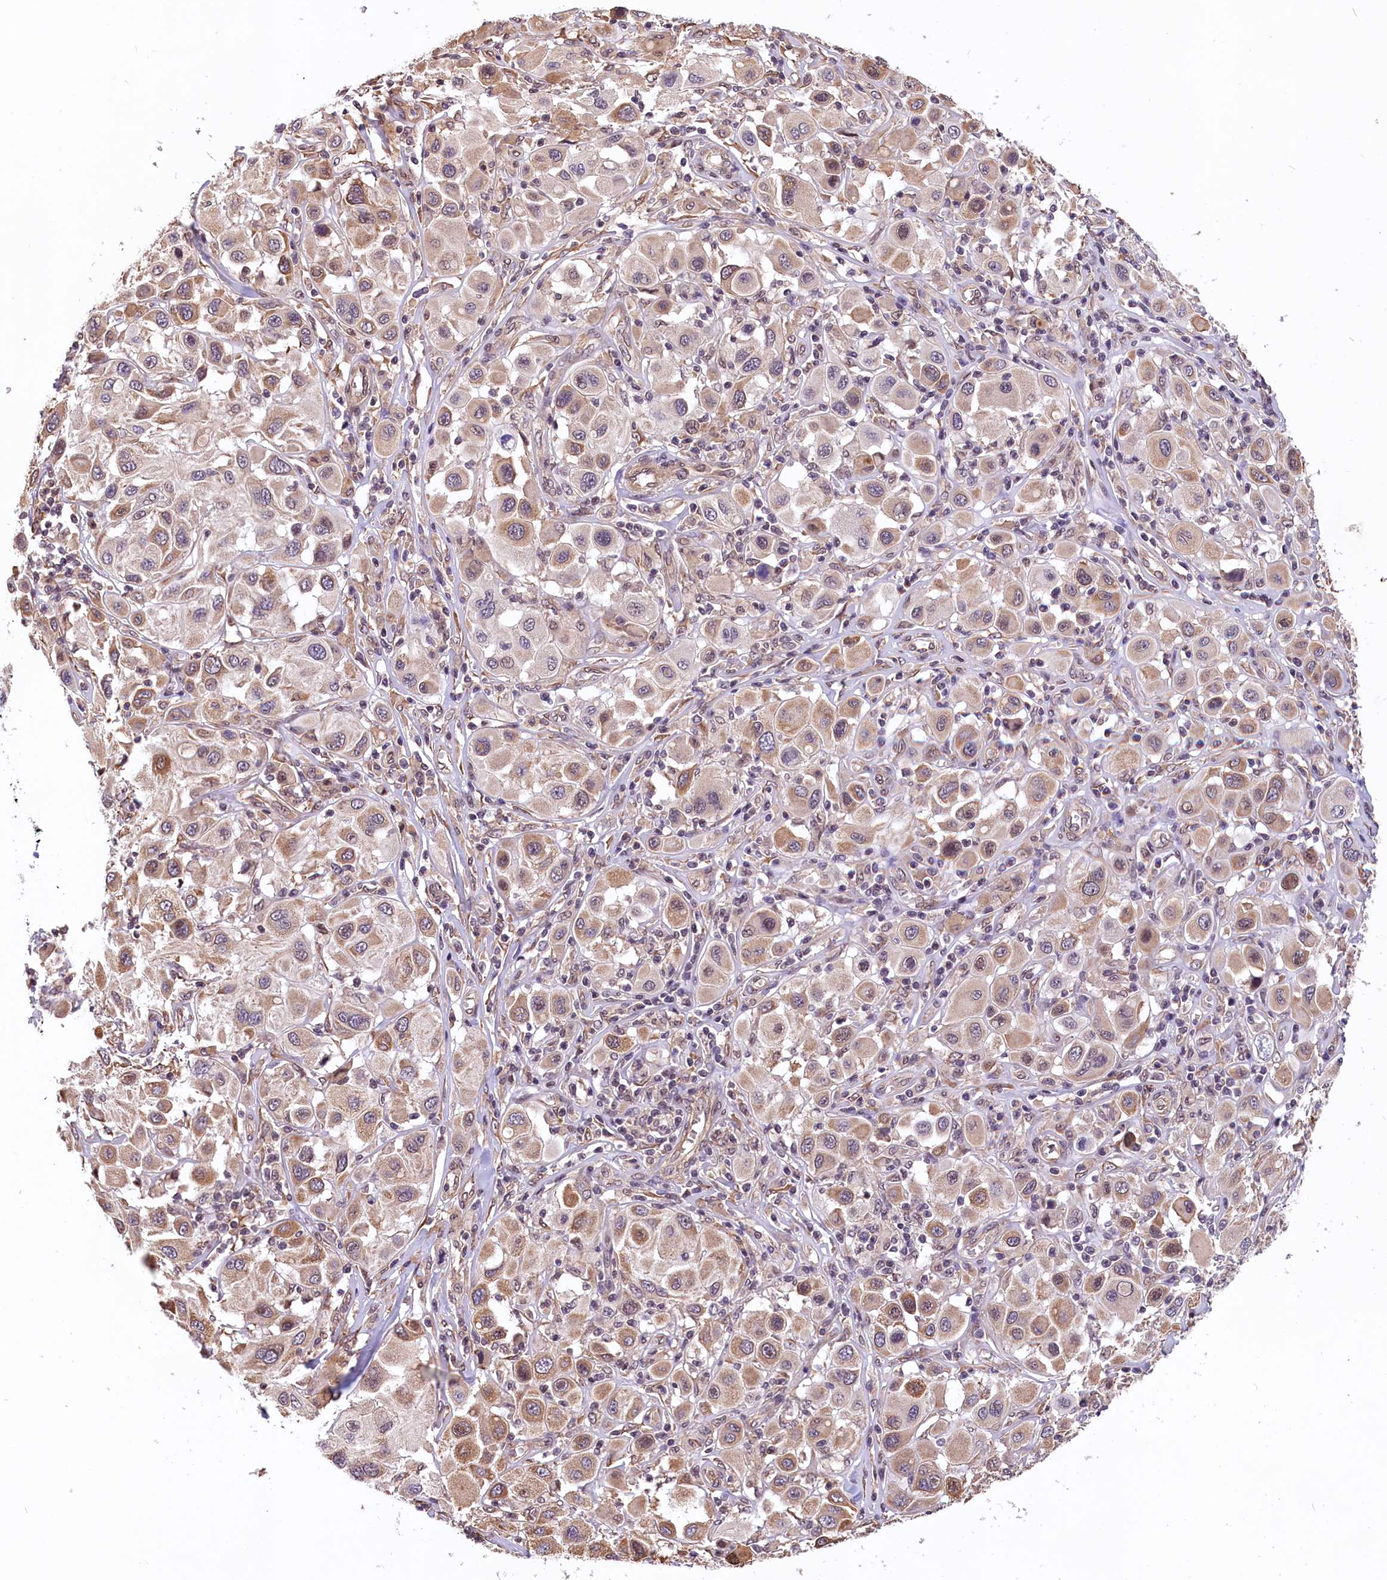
{"staining": {"intensity": "moderate", "quantity": ">75%", "location": "cytoplasmic/membranous"}, "tissue": "melanoma", "cell_type": "Tumor cells", "image_type": "cancer", "snomed": [{"axis": "morphology", "description": "Malignant melanoma, Metastatic site"}, {"axis": "topography", "description": "Skin"}], "caption": "The photomicrograph demonstrates staining of melanoma, revealing moderate cytoplasmic/membranous protein staining (brown color) within tumor cells.", "gene": "ZC3H4", "patient": {"sex": "male", "age": 41}}